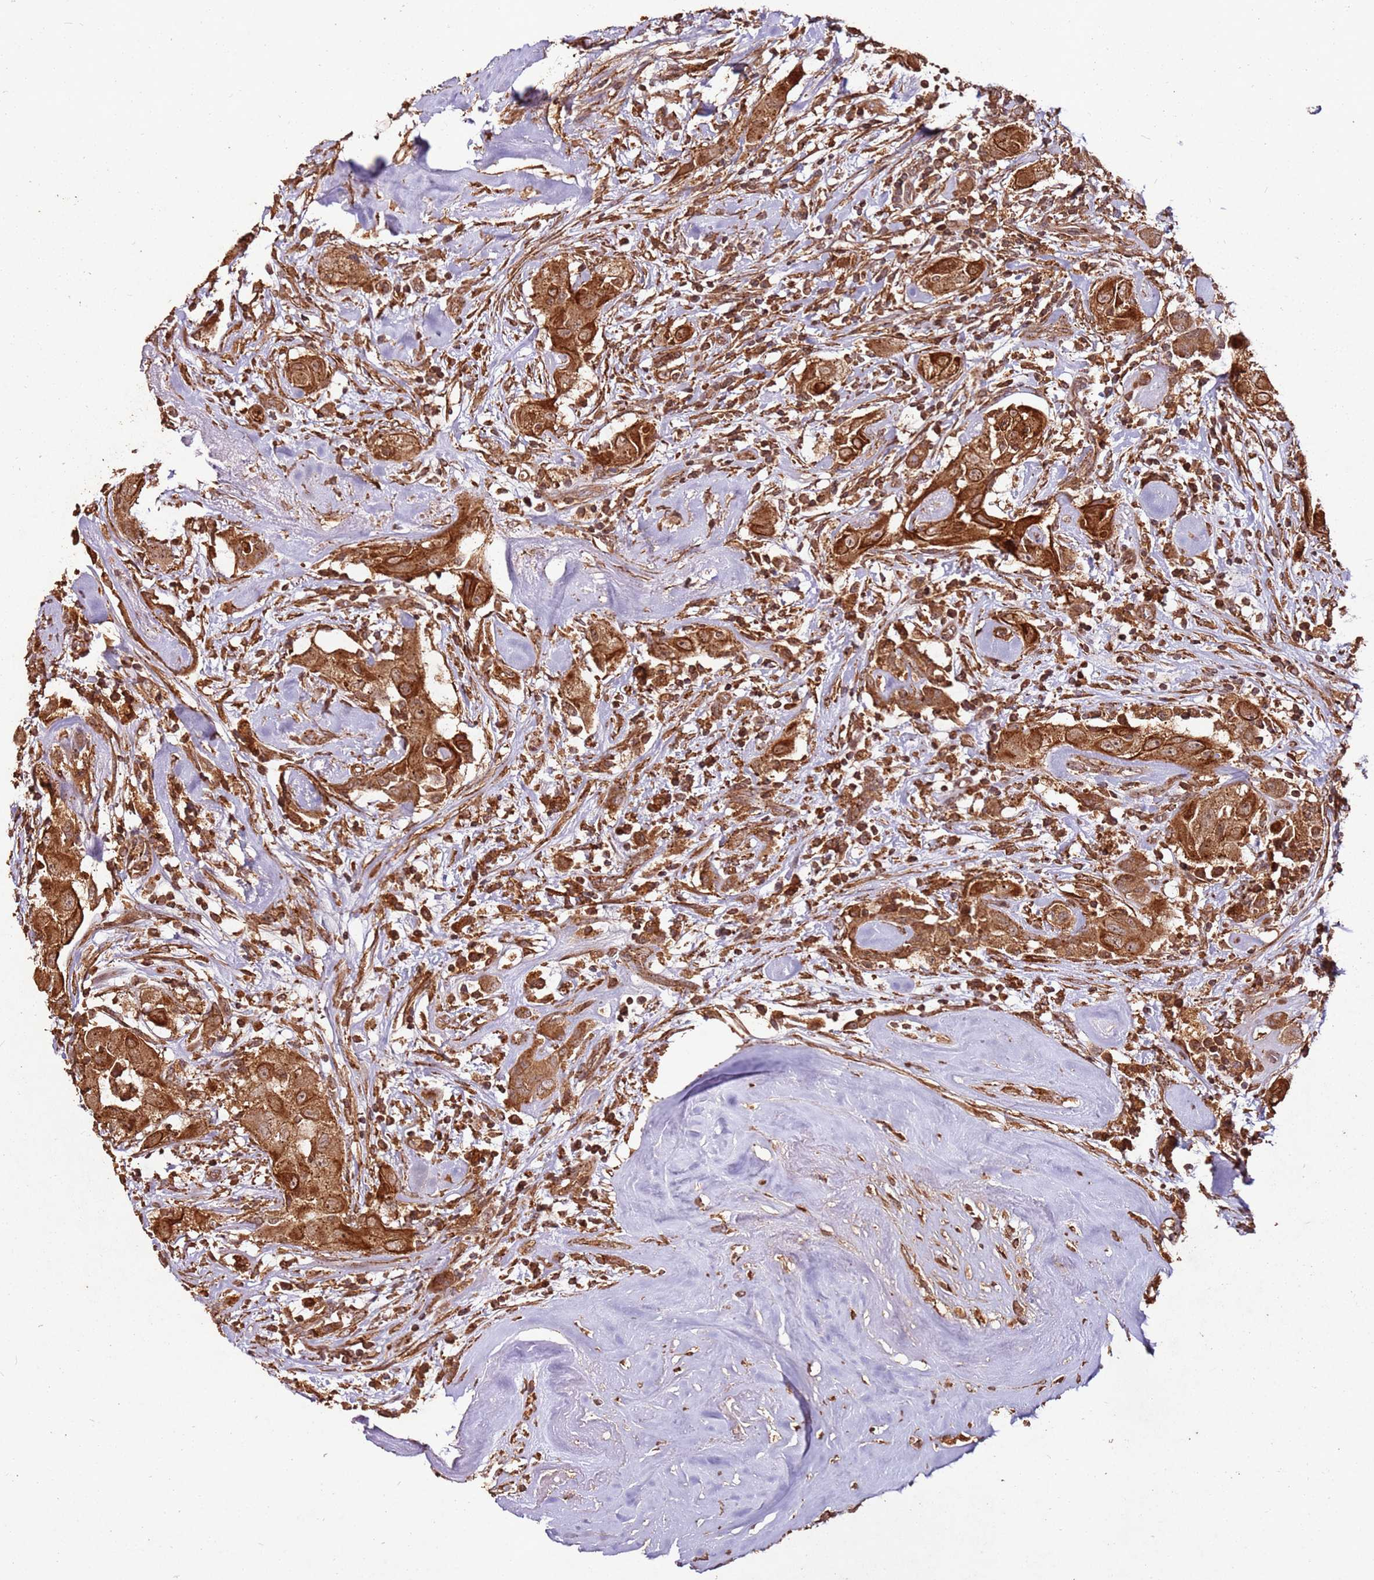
{"staining": {"intensity": "strong", "quantity": ">75%", "location": "cytoplasmic/membranous"}, "tissue": "thyroid cancer", "cell_type": "Tumor cells", "image_type": "cancer", "snomed": [{"axis": "morphology", "description": "Papillary adenocarcinoma, NOS"}, {"axis": "topography", "description": "Thyroid gland"}], "caption": "Immunohistochemistry of papillary adenocarcinoma (thyroid) exhibits high levels of strong cytoplasmic/membranous positivity in approximately >75% of tumor cells.", "gene": "FAM186A", "patient": {"sex": "female", "age": 59}}